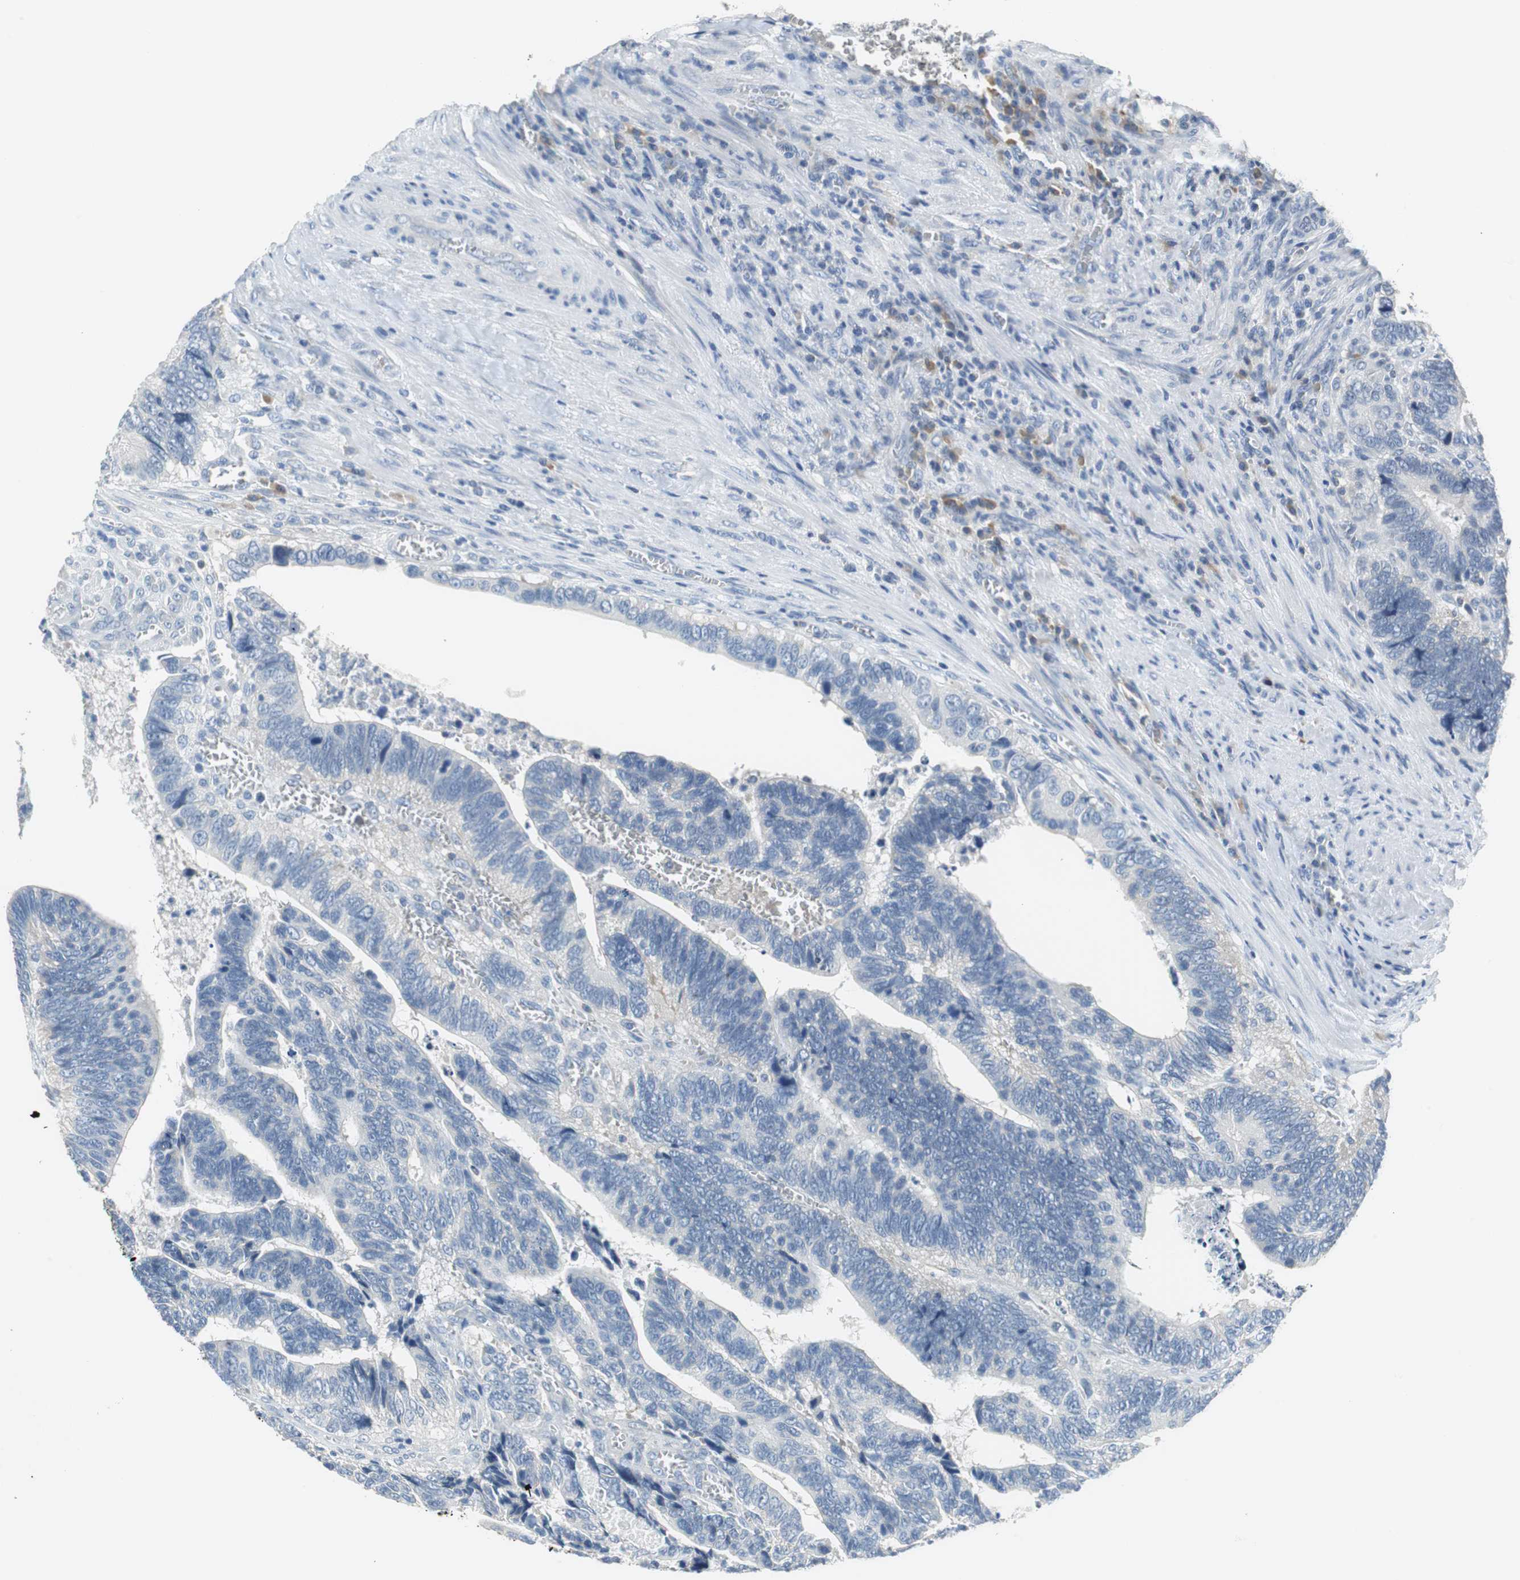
{"staining": {"intensity": "negative", "quantity": "none", "location": "none"}, "tissue": "colorectal cancer", "cell_type": "Tumor cells", "image_type": "cancer", "snomed": [{"axis": "morphology", "description": "Adenocarcinoma, NOS"}, {"axis": "topography", "description": "Colon"}], "caption": "Colorectal cancer was stained to show a protein in brown. There is no significant staining in tumor cells.", "gene": "GLCCI1", "patient": {"sex": "male", "age": 72}}